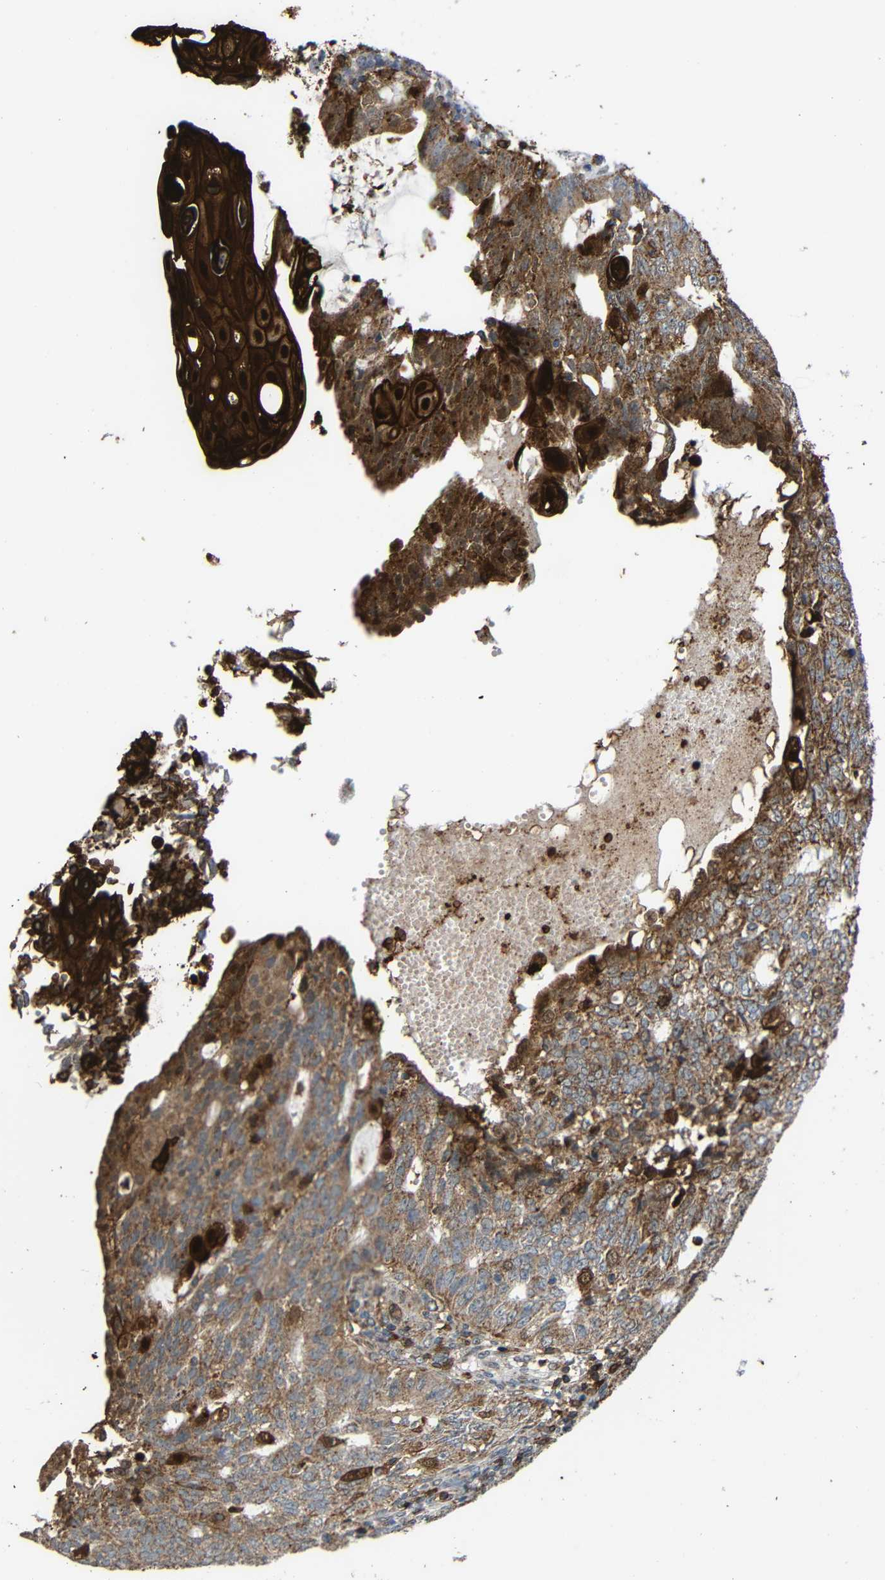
{"staining": {"intensity": "moderate", "quantity": ">75%", "location": "cytoplasmic/membranous"}, "tissue": "endometrial cancer", "cell_type": "Tumor cells", "image_type": "cancer", "snomed": [{"axis": "morphology", "description": "Adenocarcinoma, NOS"}, {"axis": "topography", "description": "Endometrium"}], "caption": "Adenocarcinoma (endometrial) stained with immunohistochemistry (IHC) exhibits moderate cytoplasmic/membranous staining in approximately >75% of tumor cells. (DAB (3,3'-diaminobenzidine) IHC, brown staining for protein, blue staining for nuclei).", "gene": "C1GALT1", "patient": {"sex": "female", "age": 32}}